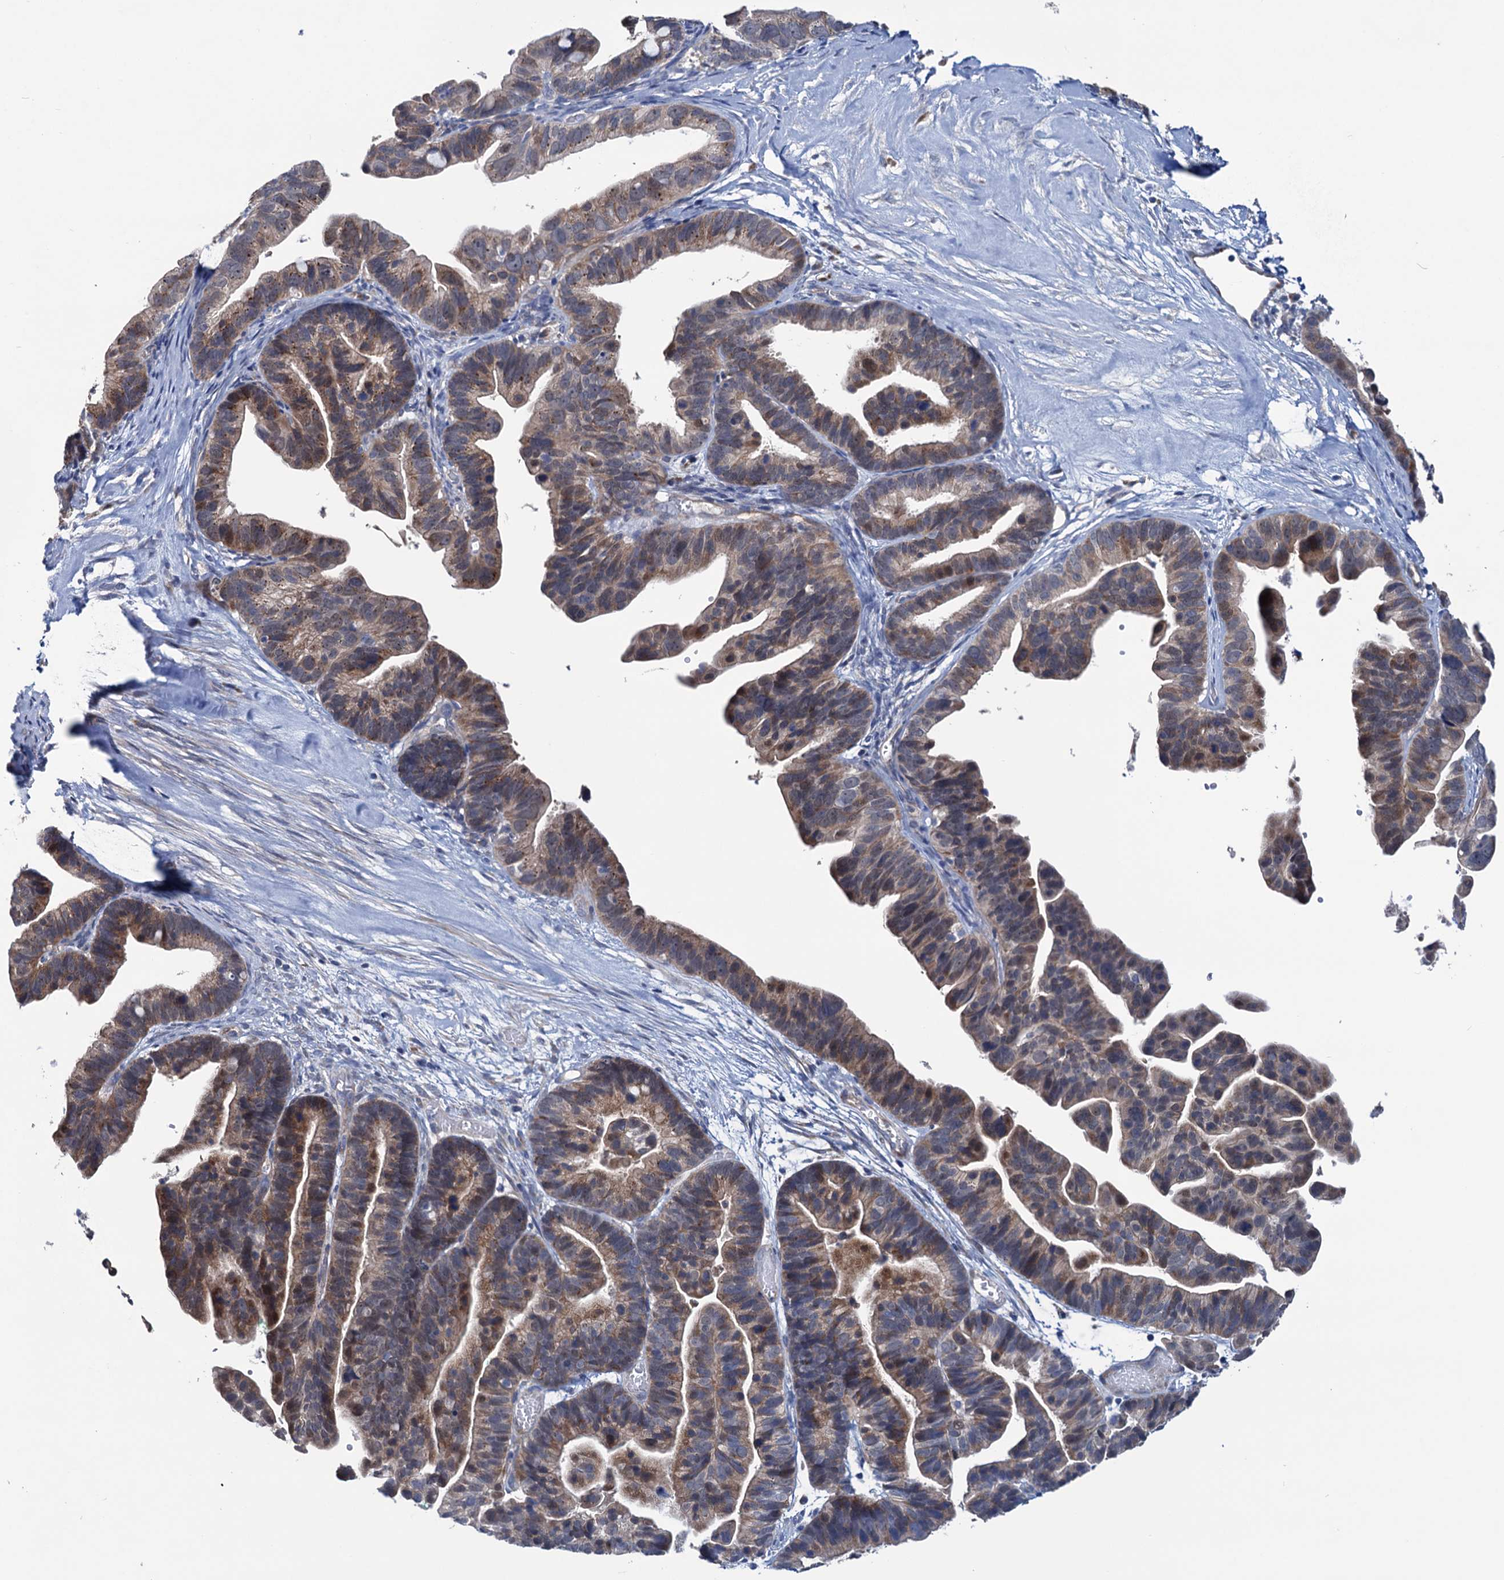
{"staining": {"intensity": "moderate", "quantity": ">75%", "location": "cytoplasmic/membranous,nuclear"}, "tissue": "ovarian cancer", "cell_type": "Tumor cells", "image_type": "cancer", "snomed": [{"axis": "morphology", "description": "Cystadenocarcinoma, serous, NOS"}, {"axis": "topography", "description": "Ovary"}], "caption": "Ovarian cancer (serous cystadenocarcinoma) tissue exhibits moderate cytoplasmic/membranous and nuclear expression in approximately >75% of tumor cells (Stains: DAB (3,3'-diaminobenzidine) in brown, nuclei in blue, Microscopy: brightfield microscopy at high magnification).", "gene": "EYA4", "patient": {"sex": "female", "age": 56}}